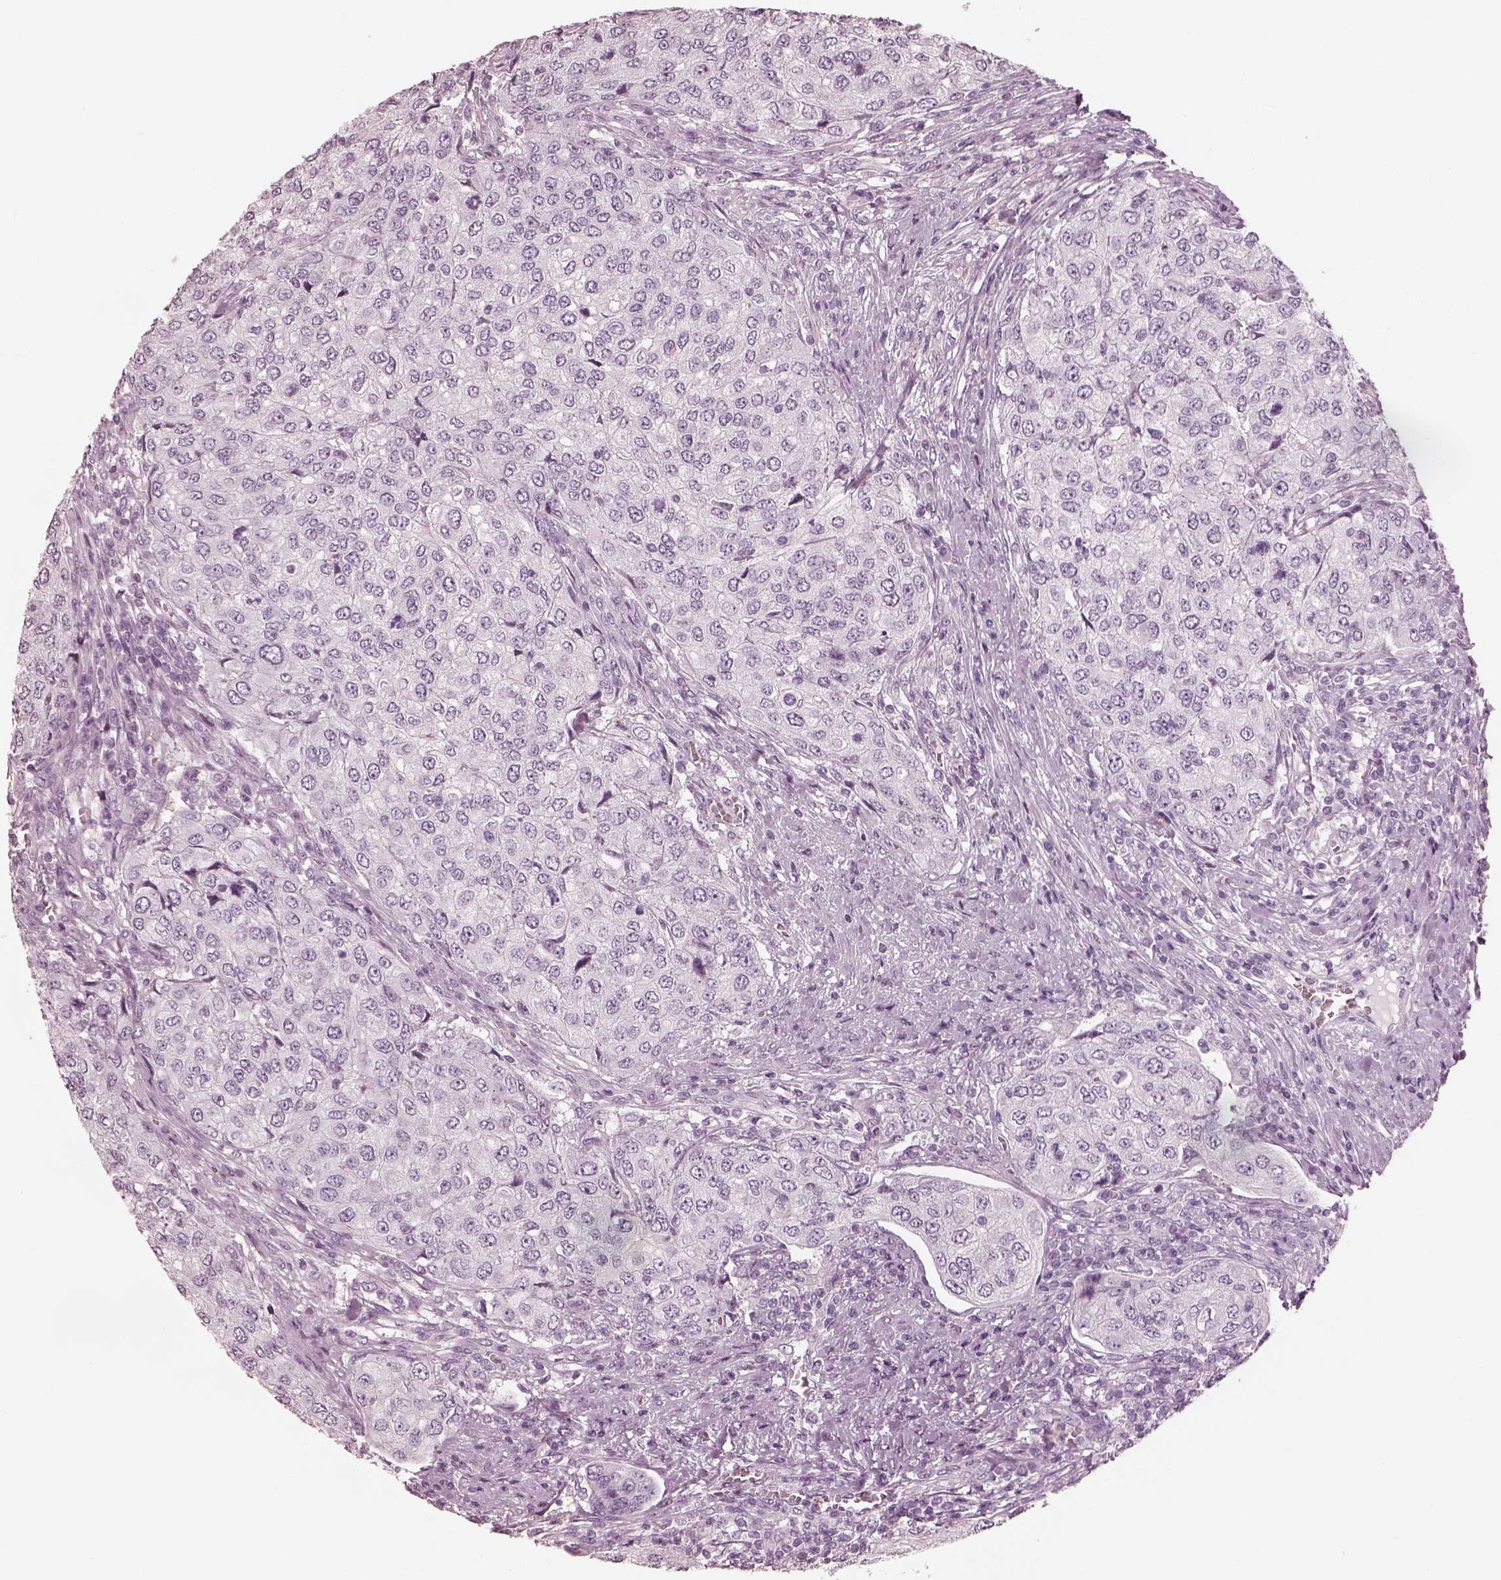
{"staining": {"intensity": "negative", "quantity": "none", "location": "none"}, "tissue": "urothelial cancer", "cell_type": "Tumor cells", "image_type": "cancer", "snomed": [{"axis": "morphology", "description": "Urothelial carcinoma, High grade"}, {"axis": "topography", "description": "Urinary bladder"}], "caption": "Human urothelial cancer stained for a protein using IHC demonstrates no positivity in tumor cells.", "gene": "CSH1", "patient": {"sex": "female", "age": 78}}